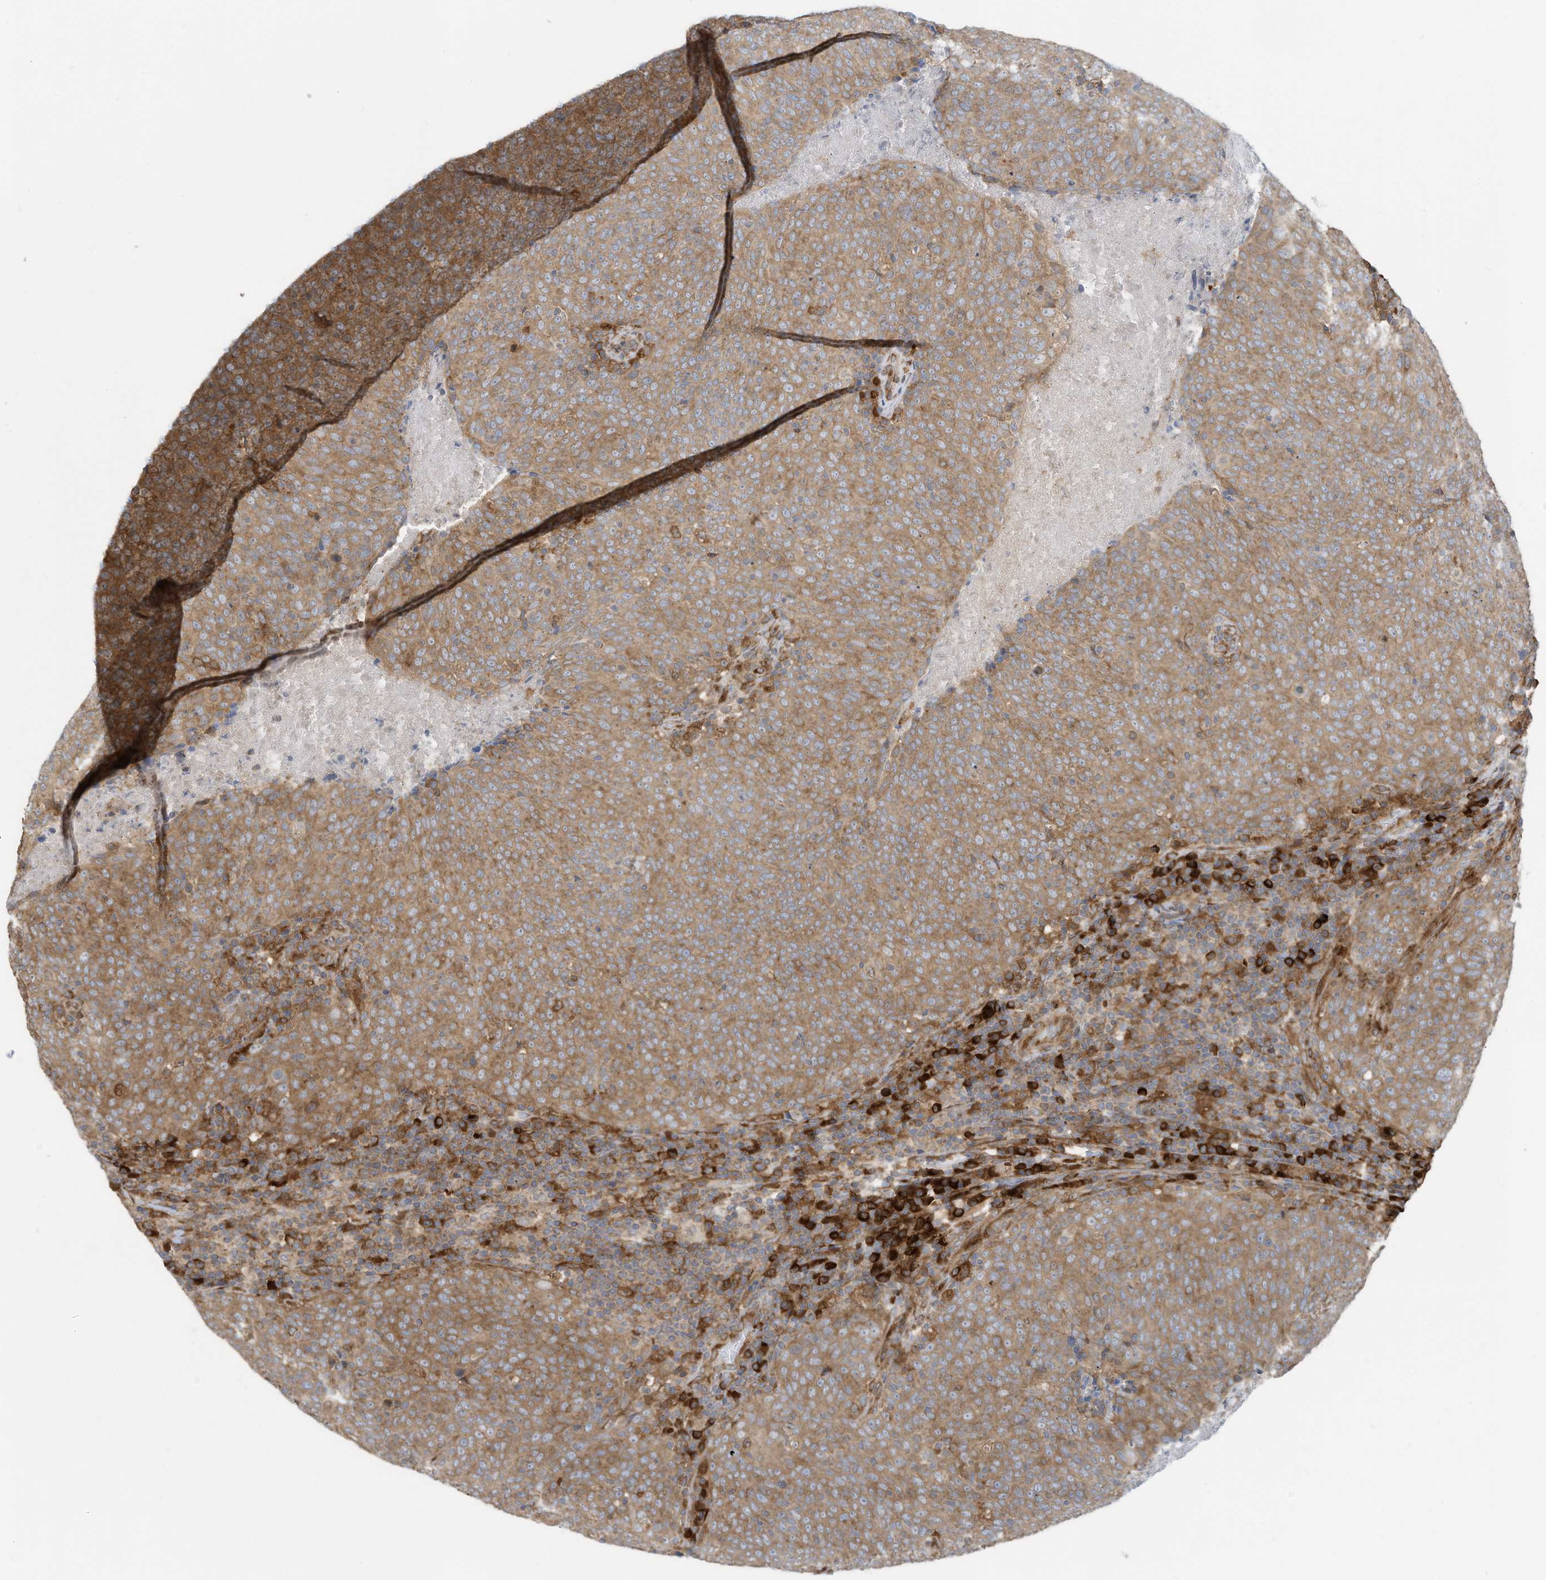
{"staining": {"intensity": "moderate", "quantity": ">75%", "location": "cytoplasmic/membranous"}, "tissue": "head and neck cancer", "cell_type": "Tumor cells", "image_type": "cancer", "snomed": [{"axis": "morphology", "description": "Squamous cell carcinoma, NOS"}, {"axis": "morphology", "description": "Squamous cell carcinoma, metastatic, NOS"}, {"axis": "topography", "description": "Lymph node"}, {"axis": "topography", "description": "Head-Neck"}], "caption": "Immunohistochemistry staining of head and neck cancer (metastatic squamous cell carcinoma), which reveals medium levels of moderate cytoplasmic/membranous expression in about >75% of tumor cells indicating moderate cytoplasmic/membranous protein expression. The staining was performed using DAB (brown) for protein detection and nuclei were counterstained in hematoxylin (blue).", "gene": "USE1", "patient": {"sex": "male", "age": 62}}